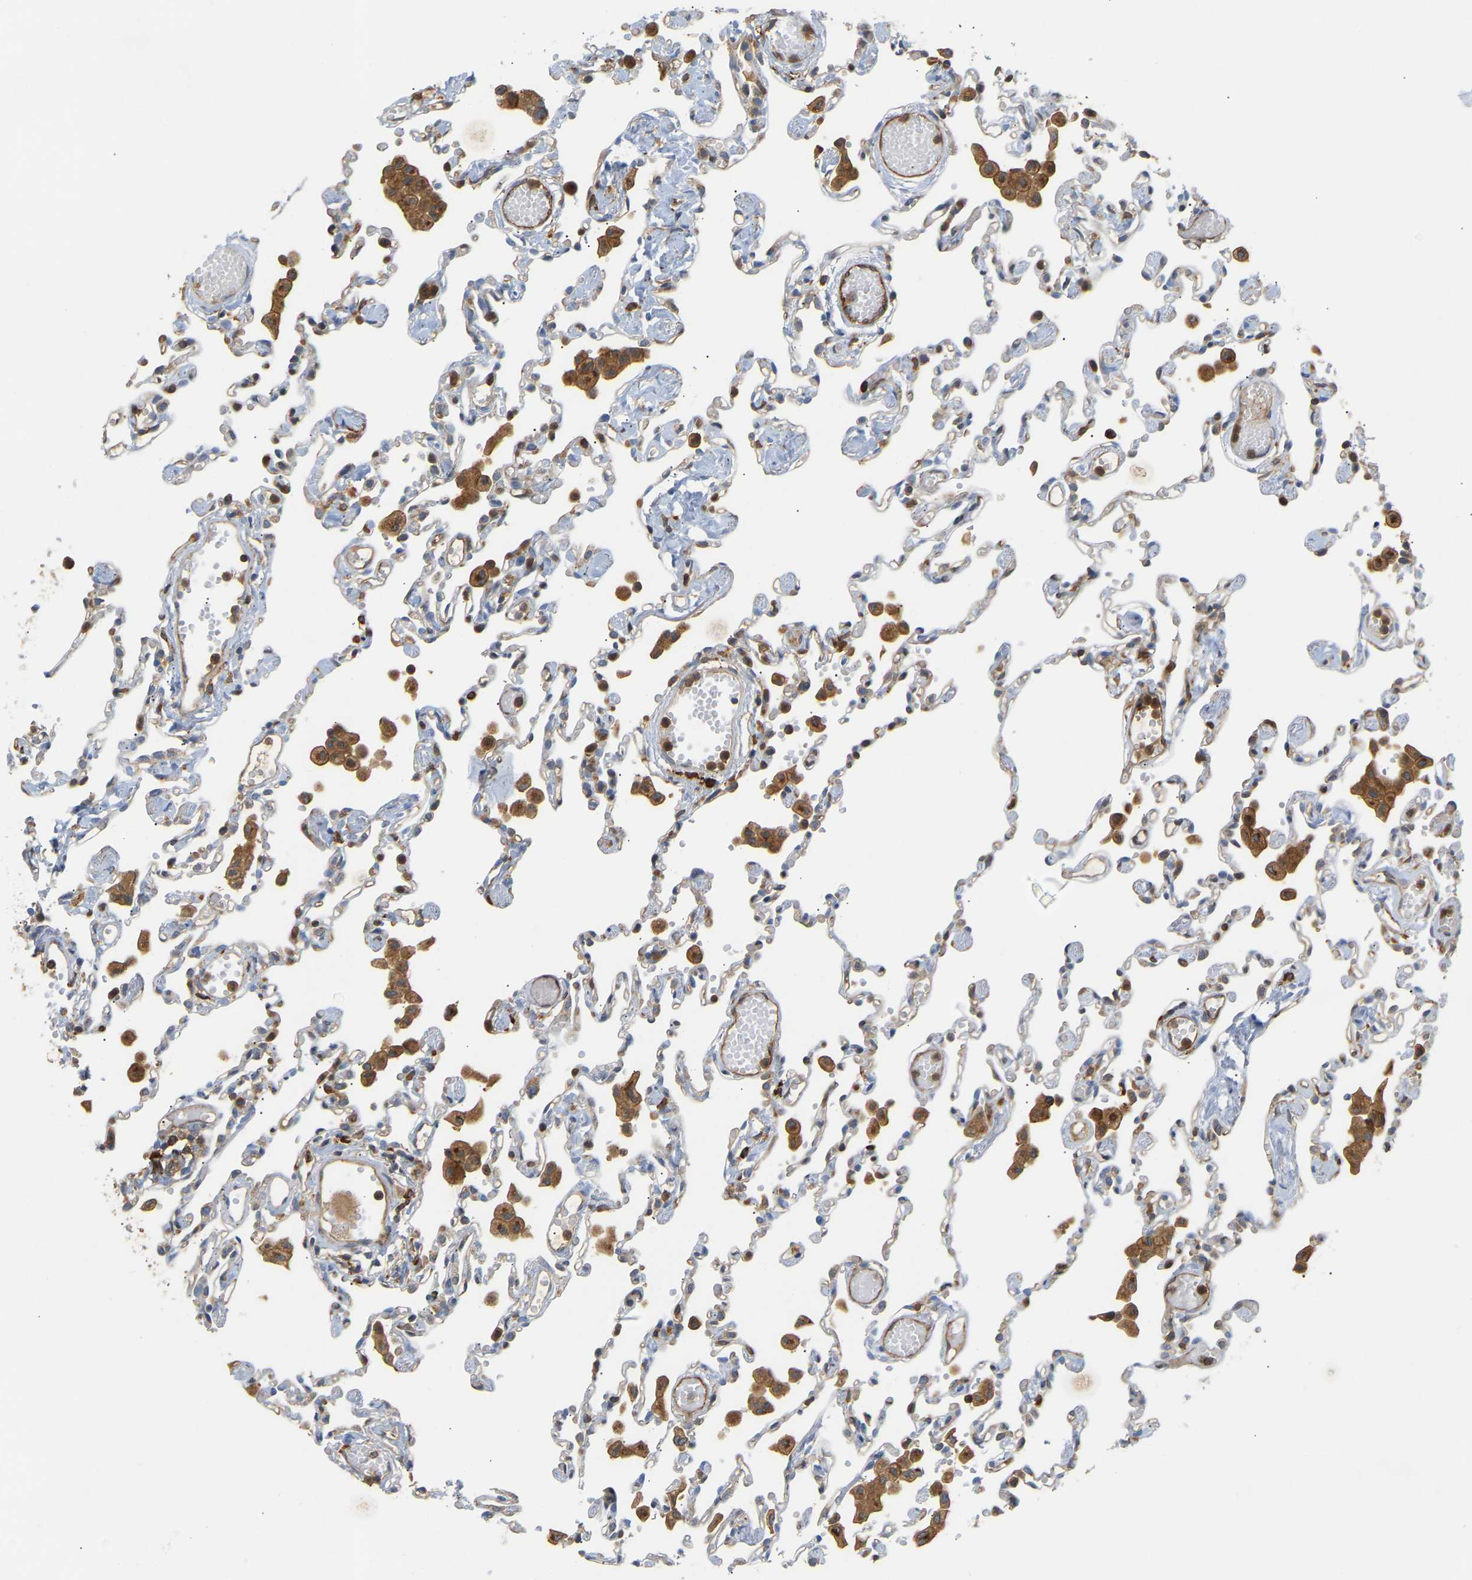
{"staining": {"intensity": "weak", "quantity": "<25%", "location": "cytoplasmic/membranous"}, "tissue": "lung", "cell_type": "Alveolar cells", "image_type": "normal", "snomed": [{"axis": "morphology", "description": "Normal tissue, NOS"}, {"axis": "topography", "description": "Bronchus"}, {"axis": "topography", "description": "Lung"}], "caption": "Immunohistochemistry (IHC) image of normal lung: human lung stained with DAB (3,3'-diaminobenzidine) demonstrates no significant protein expression in alveolar cells.", "gene": "PLCG2", "patient": {"sex": "female", "age": 49}}